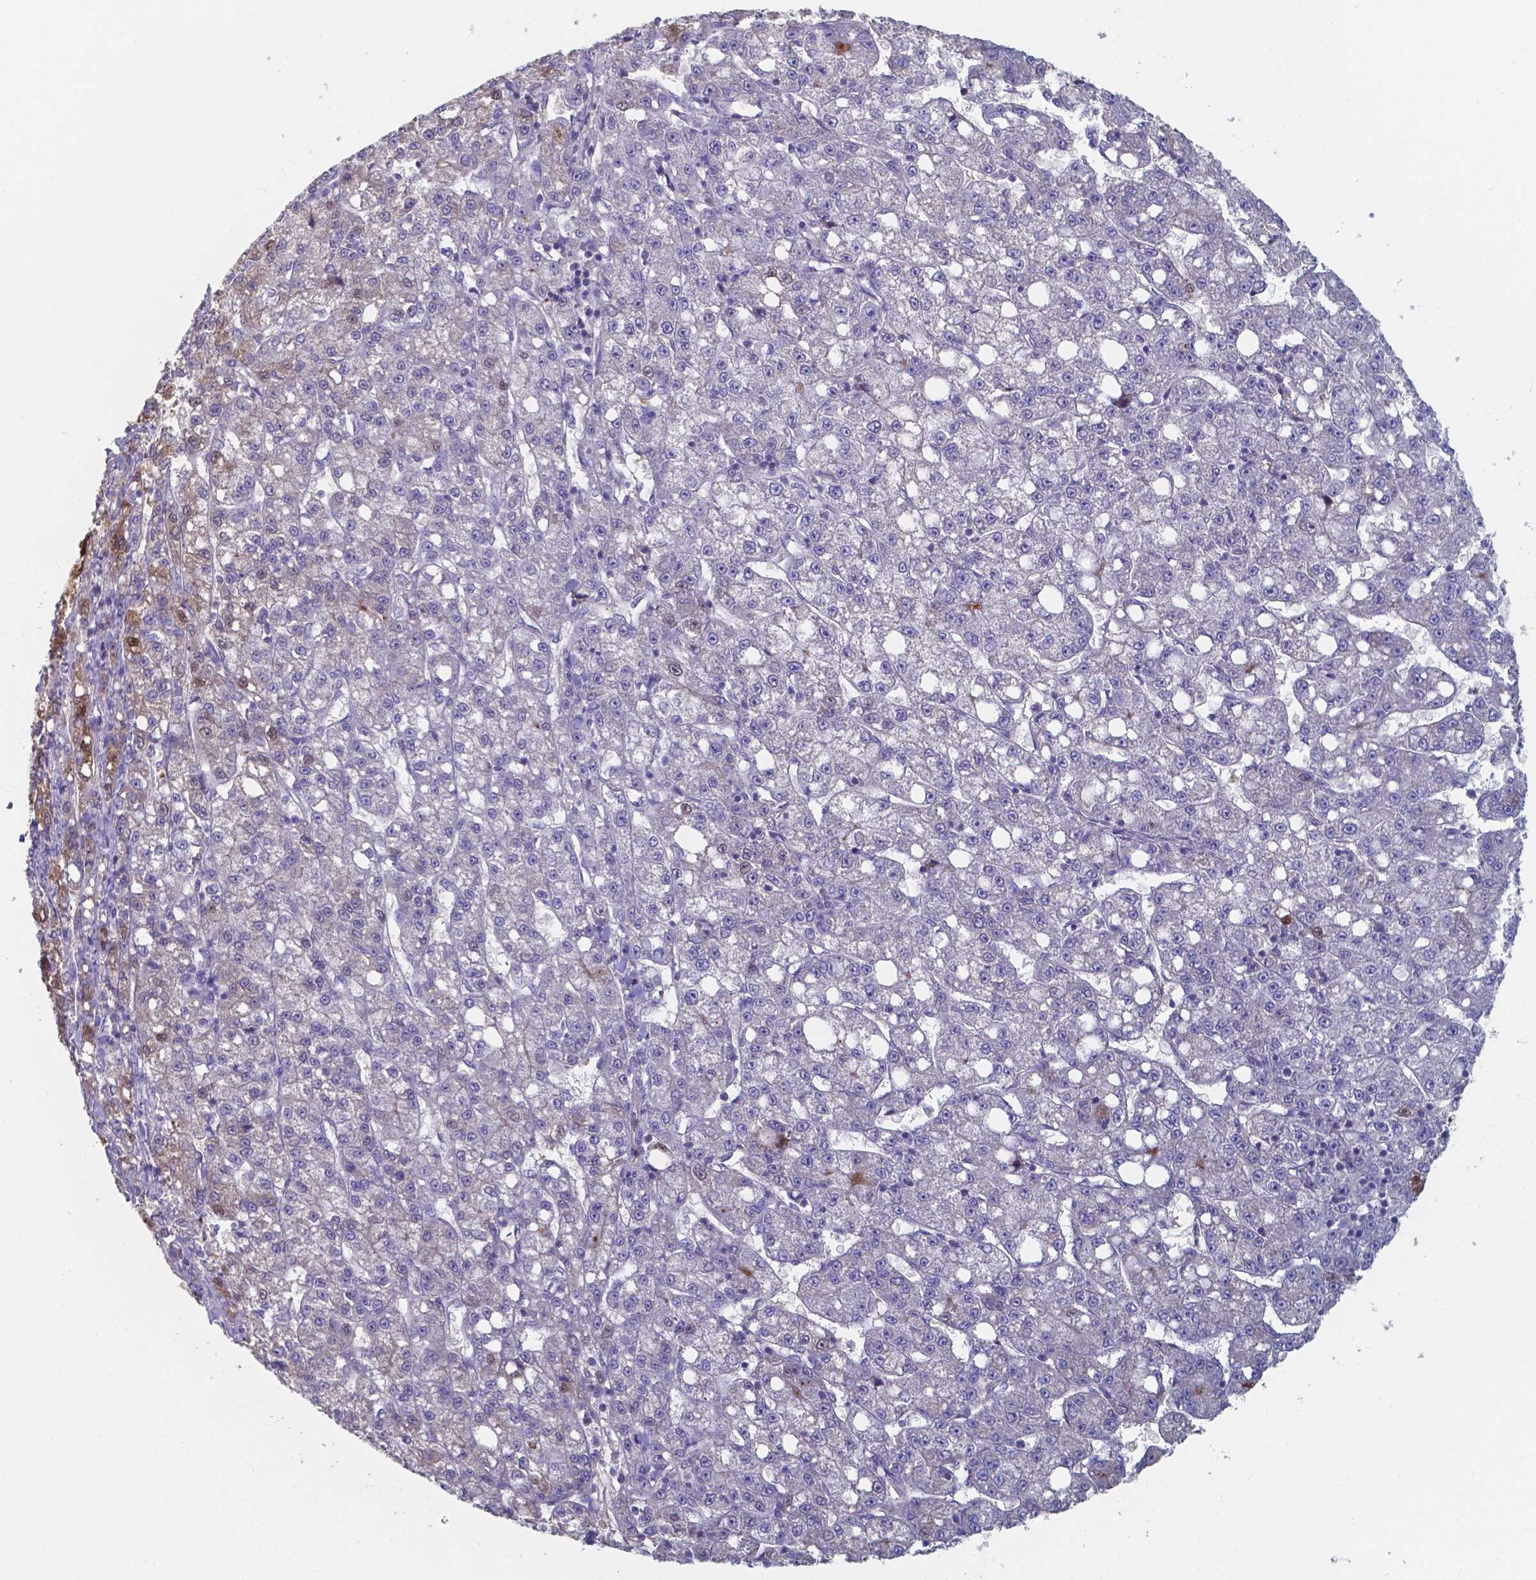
{"staining": {"intensity": "moderate", "quantity": "<25%", "location": "cytoplasmic/membranous,nuclear"}, "tissue": "liver cancer", "cell_type": "Tumor cells", "image_type": "cancer", "snomed": [{"axis": "morphology", "description": "Carcinoma, Hepatocellular, NOS"}, {"axis": "topography", "description": "Liver"}], "caption": "This is a photomicrograph of immunohistochemistry staining of liver cancer, which shows moderate positivity in the cytoplasmic/membranous and nuclear of tumor cells.", "gene": "BTBD17", "patient": {"sex": "female", "age": 65}}